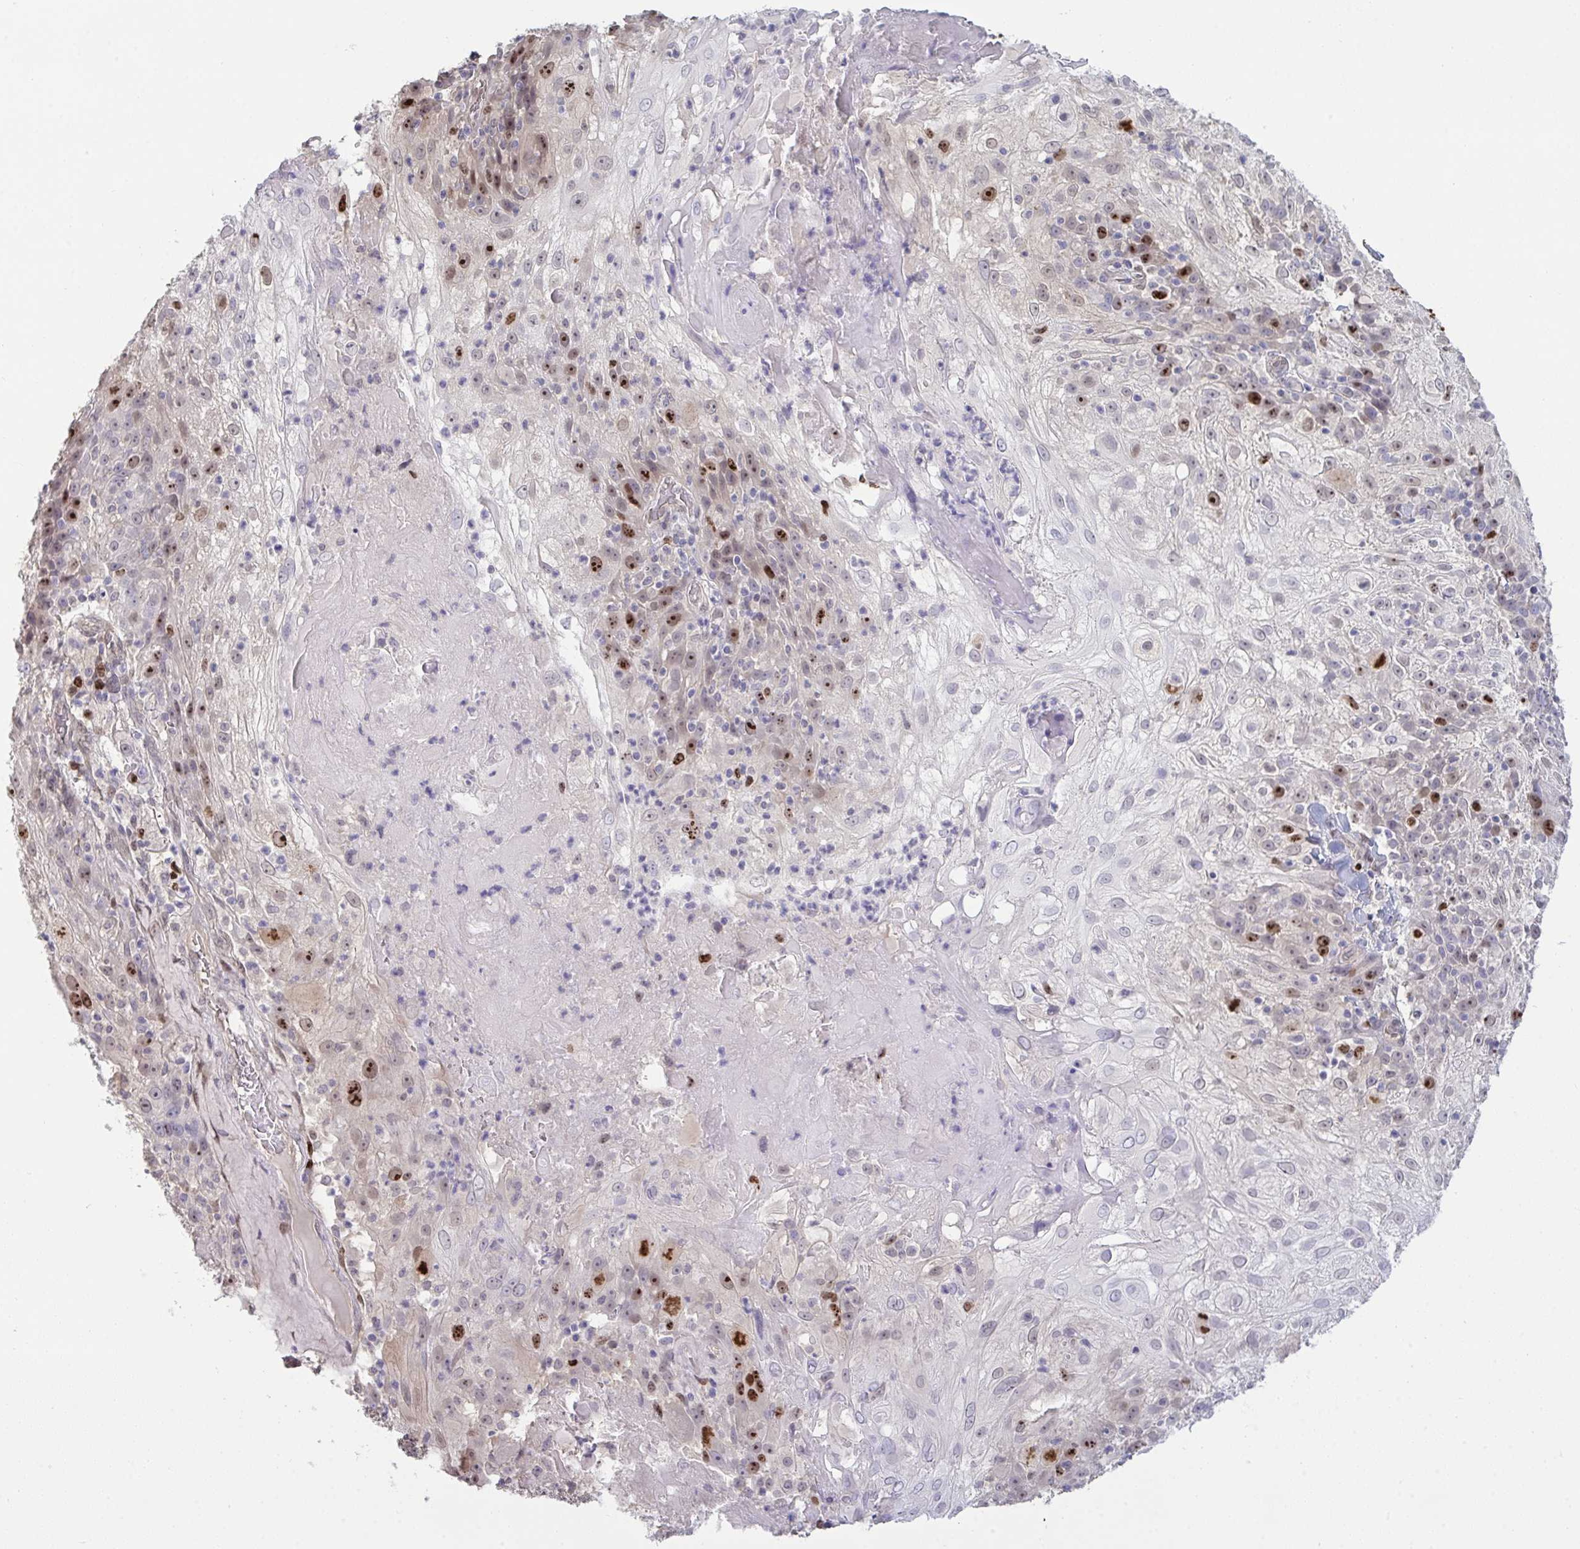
{"staining": {"intensity": "strong", "quantity": "<25%", "location": "nuclear"}, "tissue": "skin cancer", "cell_type": "Tumor cells", "image_type": "cancer", "snomed": [{"axis": "morphology", "description": "Normal tissue, NOS"}, {"axis": "morphology", "description": "Squamous cell carcinoma, NOS"}, {"axis": "topography", "description": "Skin"}], "caption": "A brown stain labels strong nuclear staining of a protein in human skin squamous cell carcinoma tumor cells.", "gene": "SETD7", "patient": {"sex": "female", "age": 83}}